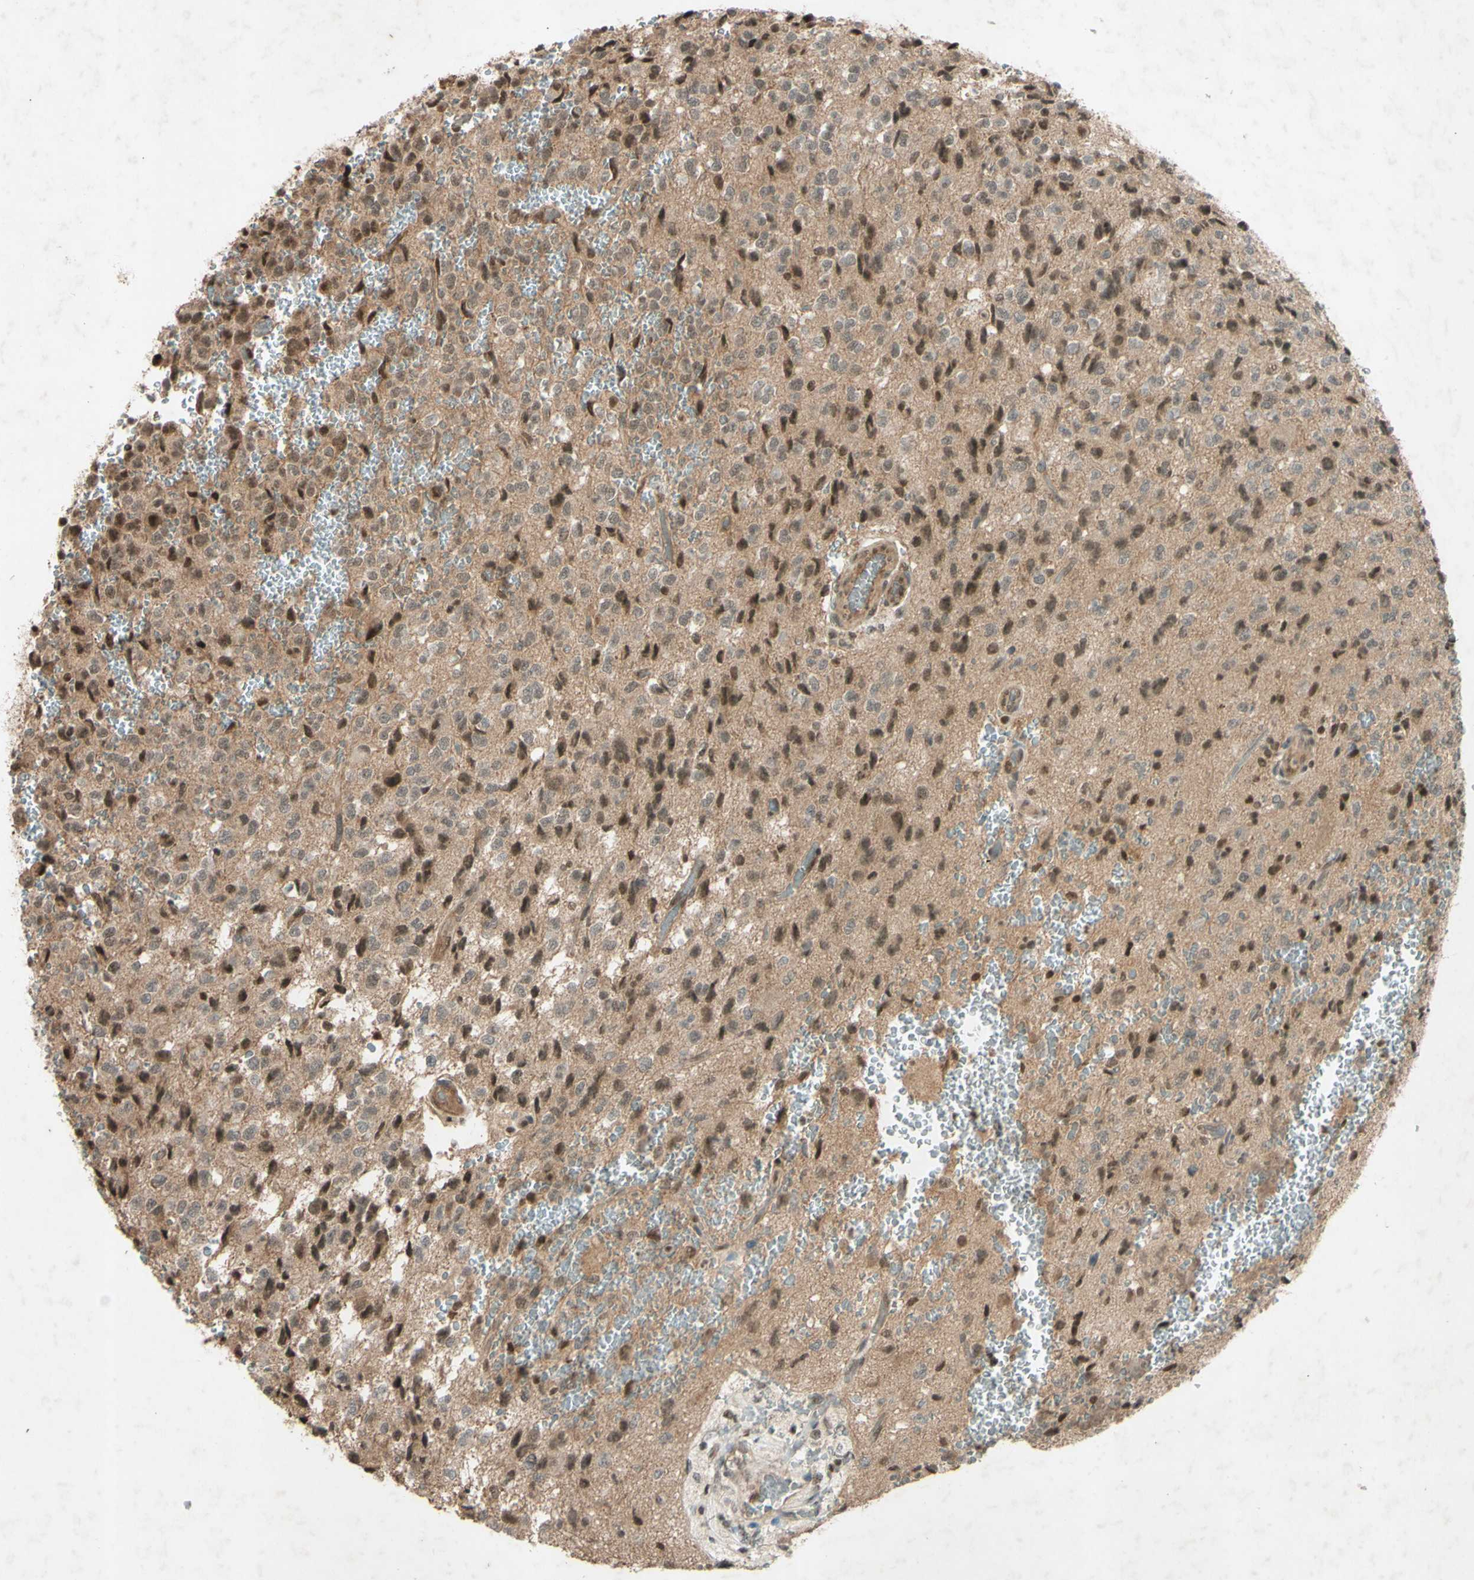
{"staining": {"intensity": "moderate", "quantity": ">75%", "location": "nuclear"}, "tissue": "glioma", "cell_type": "Tumor cells", "image_type": "cancer", "snomed": [{"axis": "morphology", "description": "Glioma, malignant, High grade"}, {"axis": "topography", "description": "pancreas cauda"}], "caption": "Human glioma stained with a protein marker shows moderate staining in tumor cells.", "gene": "SNW1", "patient": {"sex": "male", "age": 60}}